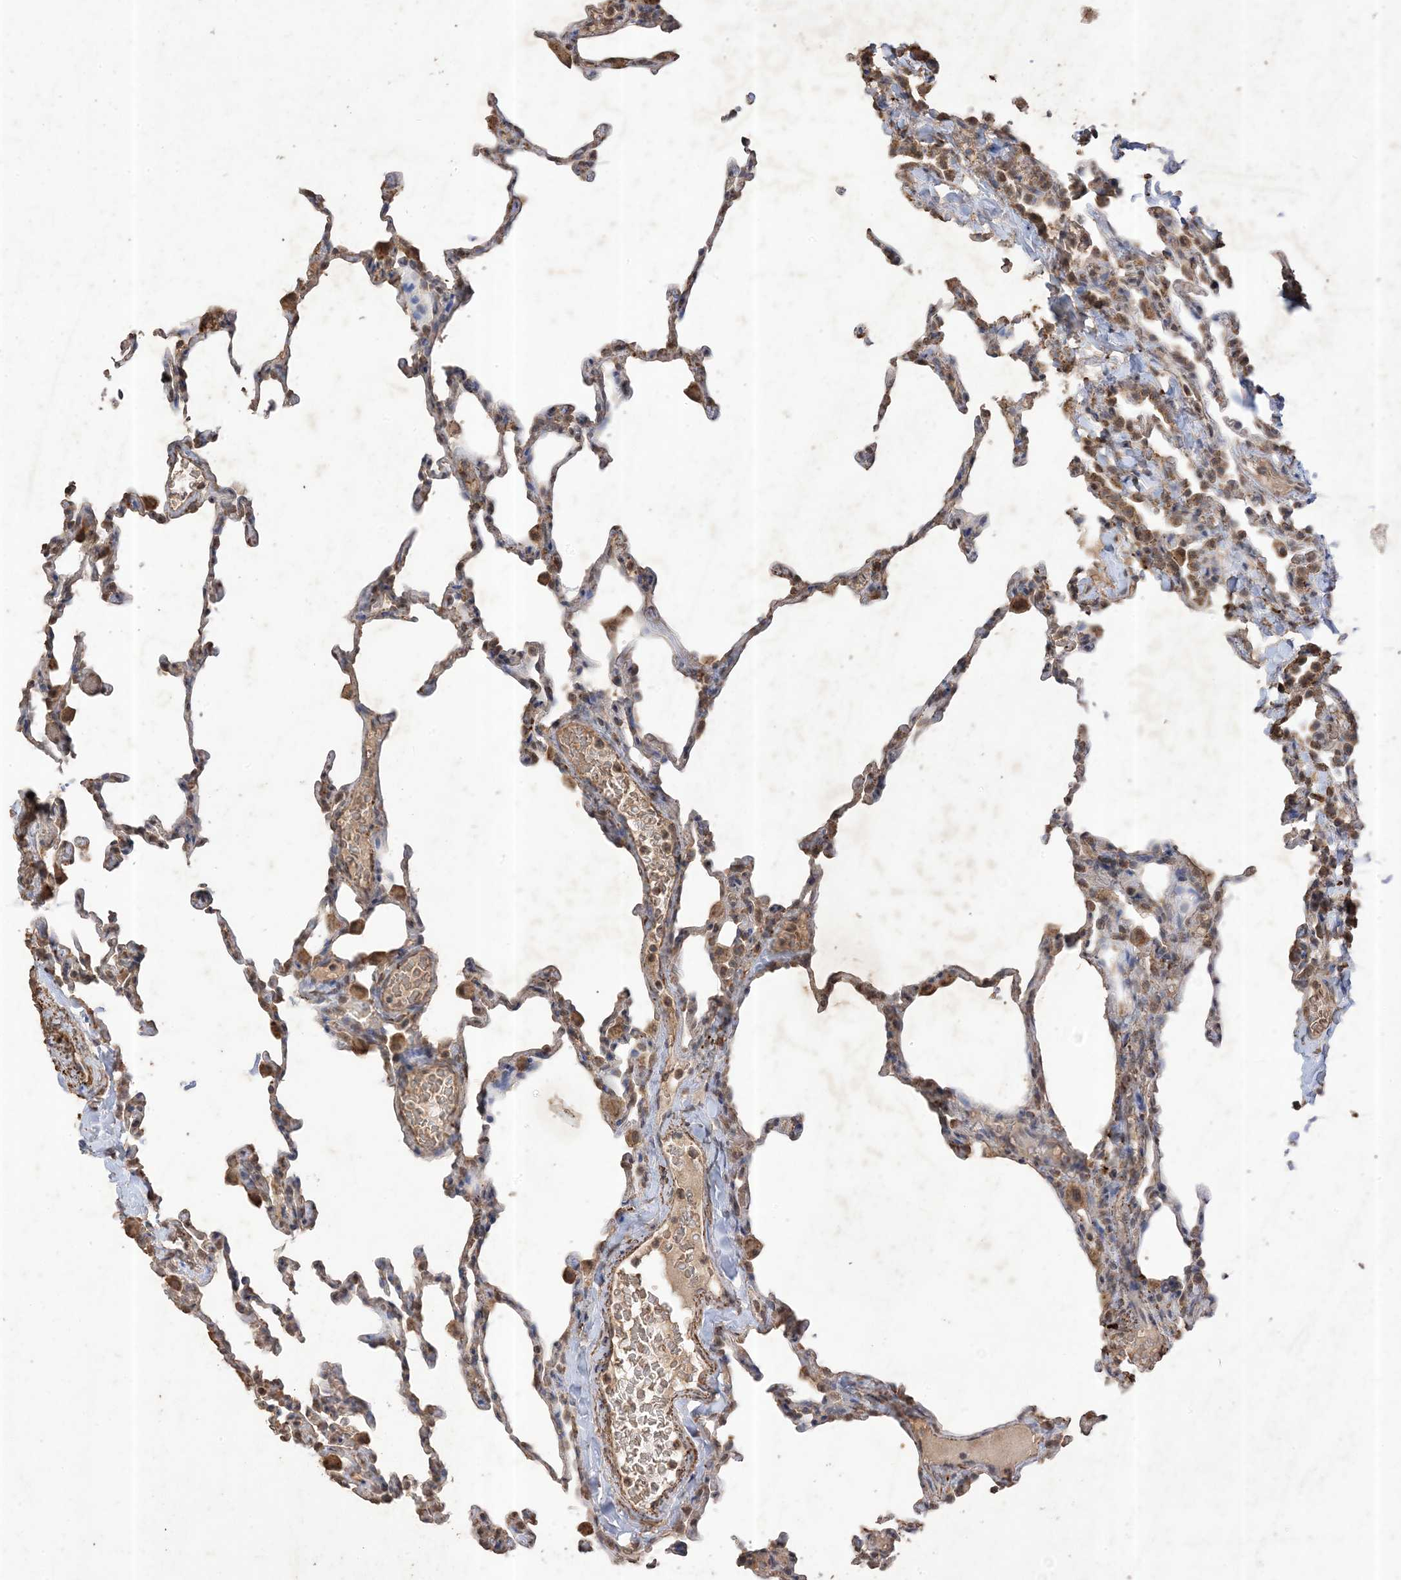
{"staining": {"intensity": "moderate", "quantity": "25%-75%", "location": "cytoplasmic/membranous"}, "tissue": "lung", "cell_type": "Alveolar cells", "image_type": "normal", "snomed": [{"axis": "morphology", "description": "Normal tissue, NOS"}, {"axis": "topography", "description": "Lung"}], "caption": "Immunohistochemistry (IHC) micrograph of normal lung: lung stained using IHC reveals medium levels of moderate protein expression localized specifically in the cytoplasmic/membranous of alveolar cells, appearing as a cytoplasmic/membranous brown color.", "gene": "HPS4", "patient": {"sex": "male", "age": 20}}